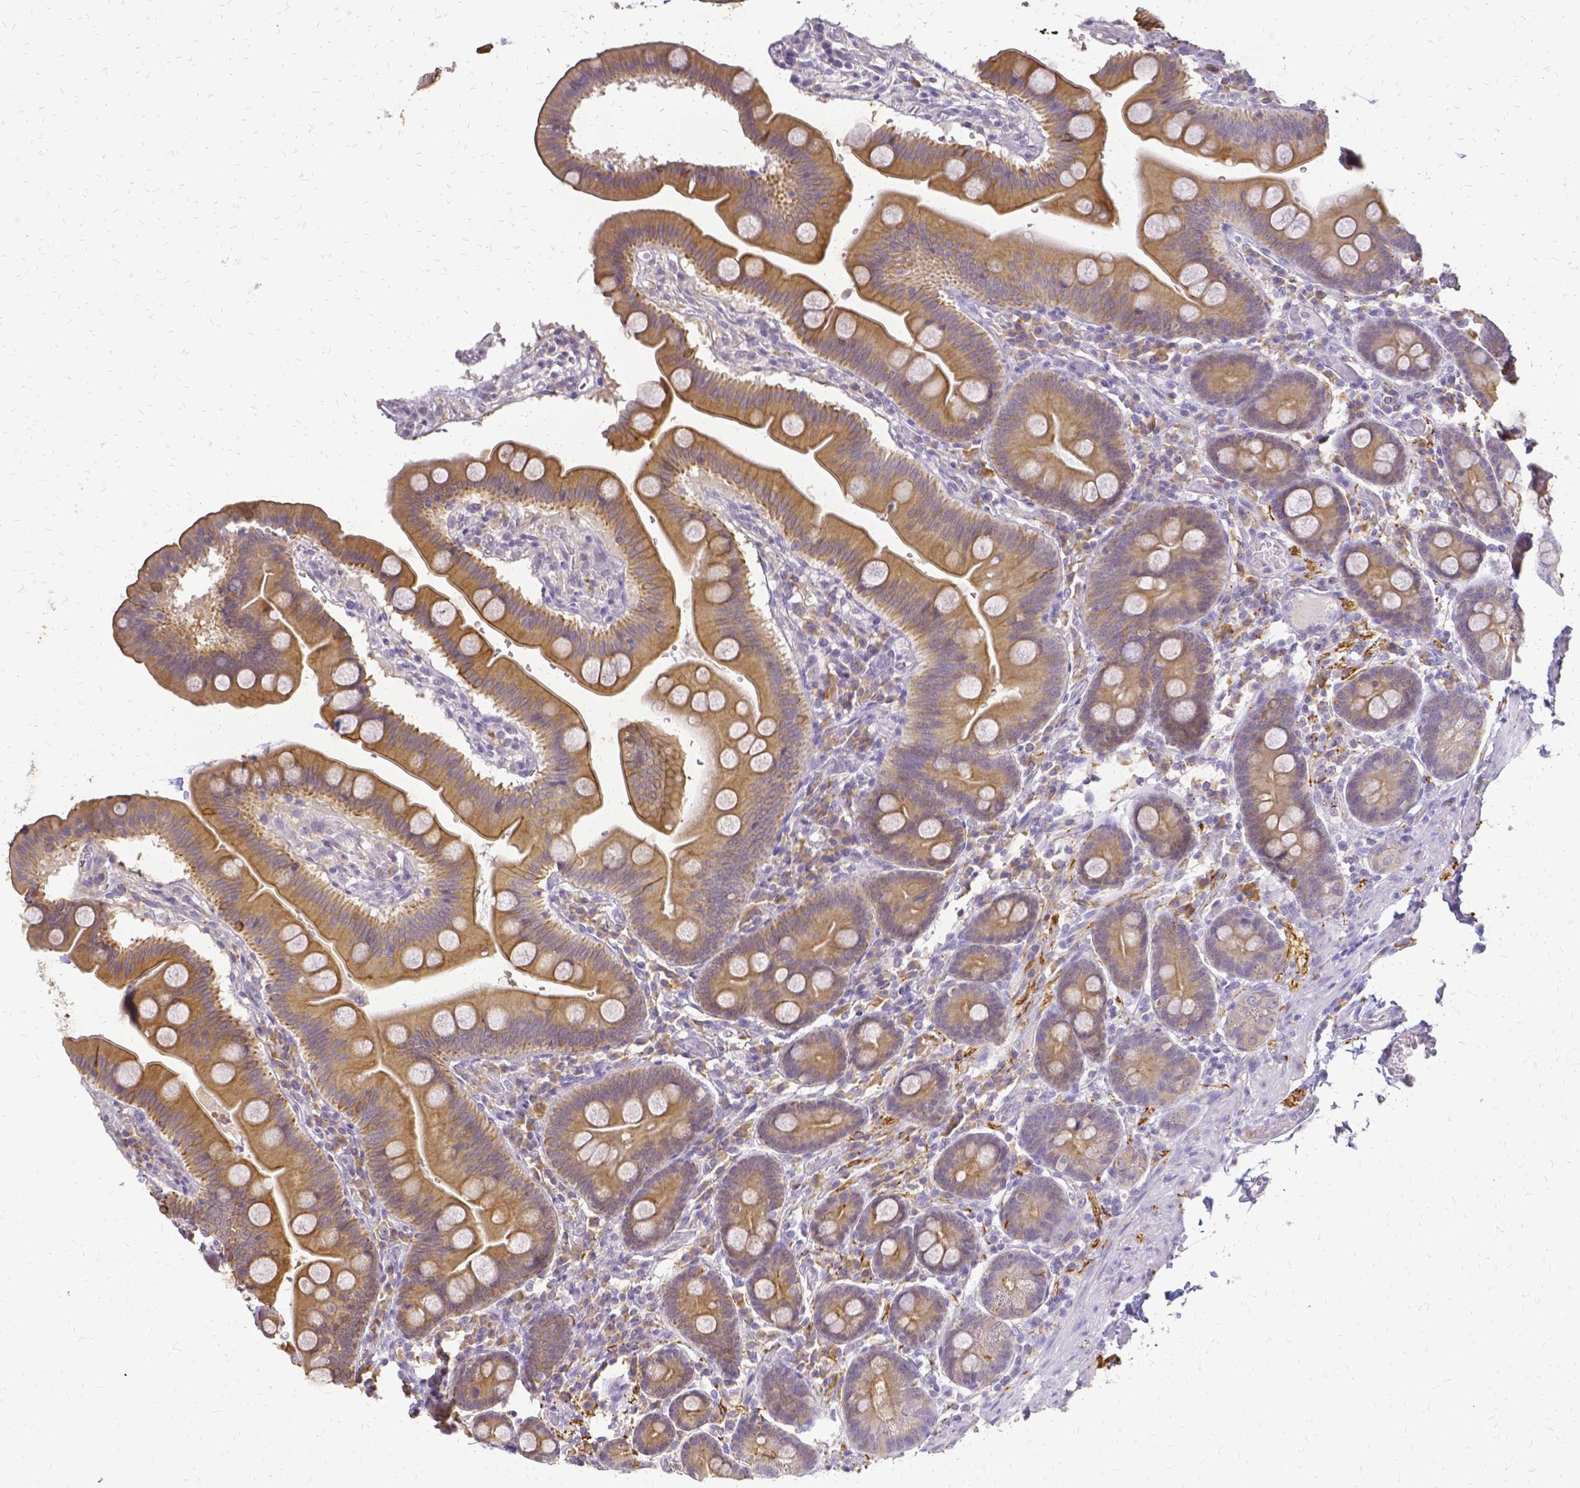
{"staining": {"intensity": "moderate", "quantity": "25%-75%", "location": "cytoplasmic/membranous"}, "tissue": "duodenum", "cell_type": "Glandular cells", "image_type": "normal", "snomed": [{"axis": "morphology", "description": "Normal tissue, NOS"}, {"axis": "topography", "description": "Pancreas"}, {"axis": "topography", "description": "Duodenum"}], "caption": "Benign duodenum shows moderate cytoplasmic/membranous expression in approximately 25%-75% of glandular cells, visualized by immunohistochemistry. (Brightfield microscopy of DAB IHC at high magnification).", "gene": "CIB1", "patient": {"sex": "male", "age": 59}}